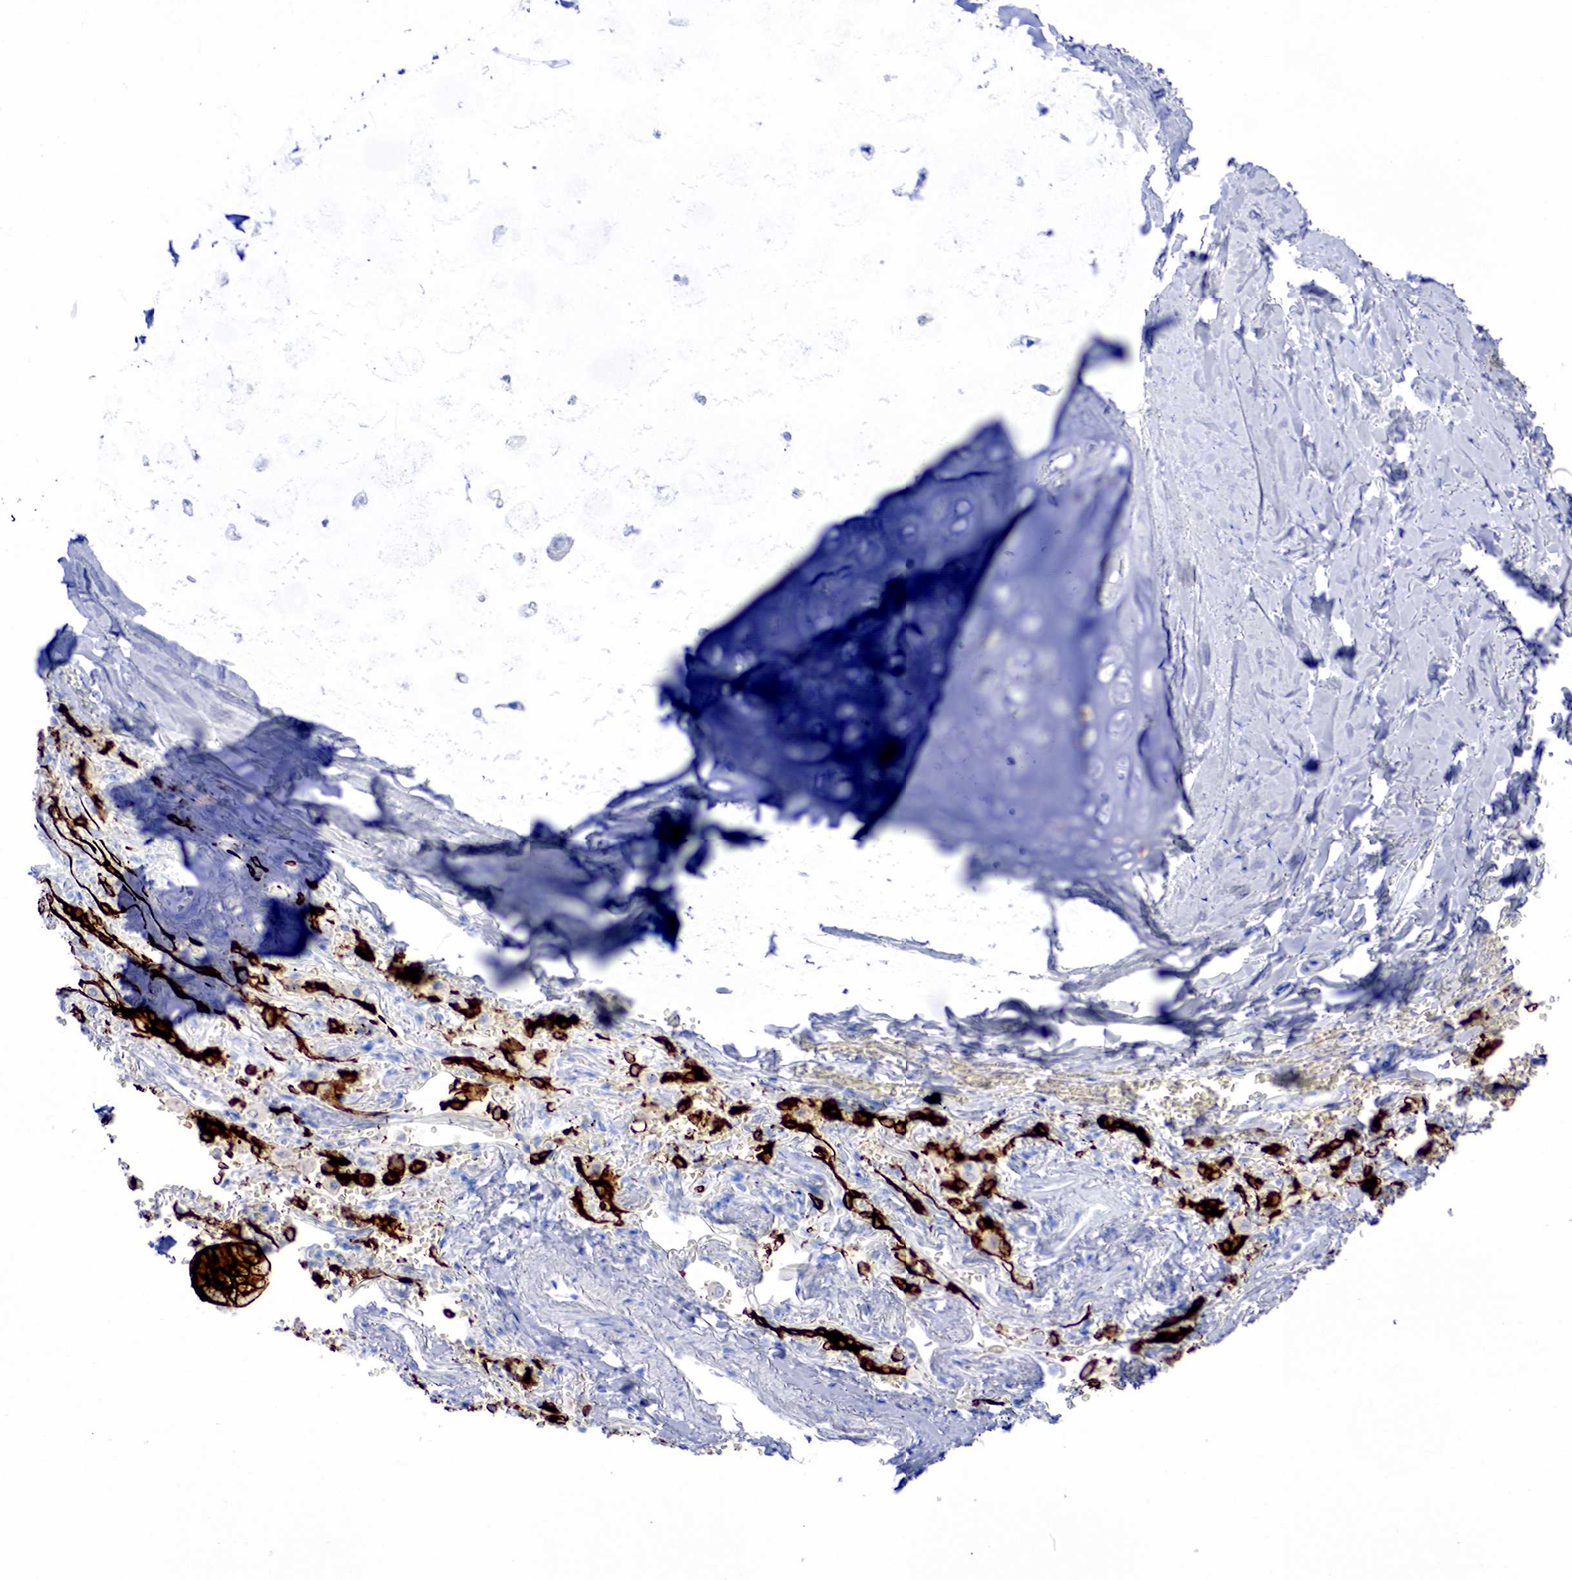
{"staining": {"intensity": "strong", "quantity": ">75%", "location": "cytoplasmic/membranous"}, "tissue": "bronchus", "cell_type": "Respiratory epithelial cells", "image_type": "normal", "snomed": [{"axis": "morphology", "description": "Normal tissue, NOS"}, {"axis": "topography", "description": "Cartilage tissue"}, {"axis": "topography", "description": "Lung"}], "caption": "DAB immunohistochemical staining of unremarkable bronchus exhibits strong cytoplasmic/membranous protein positivity in approximately >75% of respiratory epithelial cells. (DAB IHC, brown staining for protein, blue staining for nuclei).", "gene": "KRT18", "patient": {"sex": "male", "age": 65}}